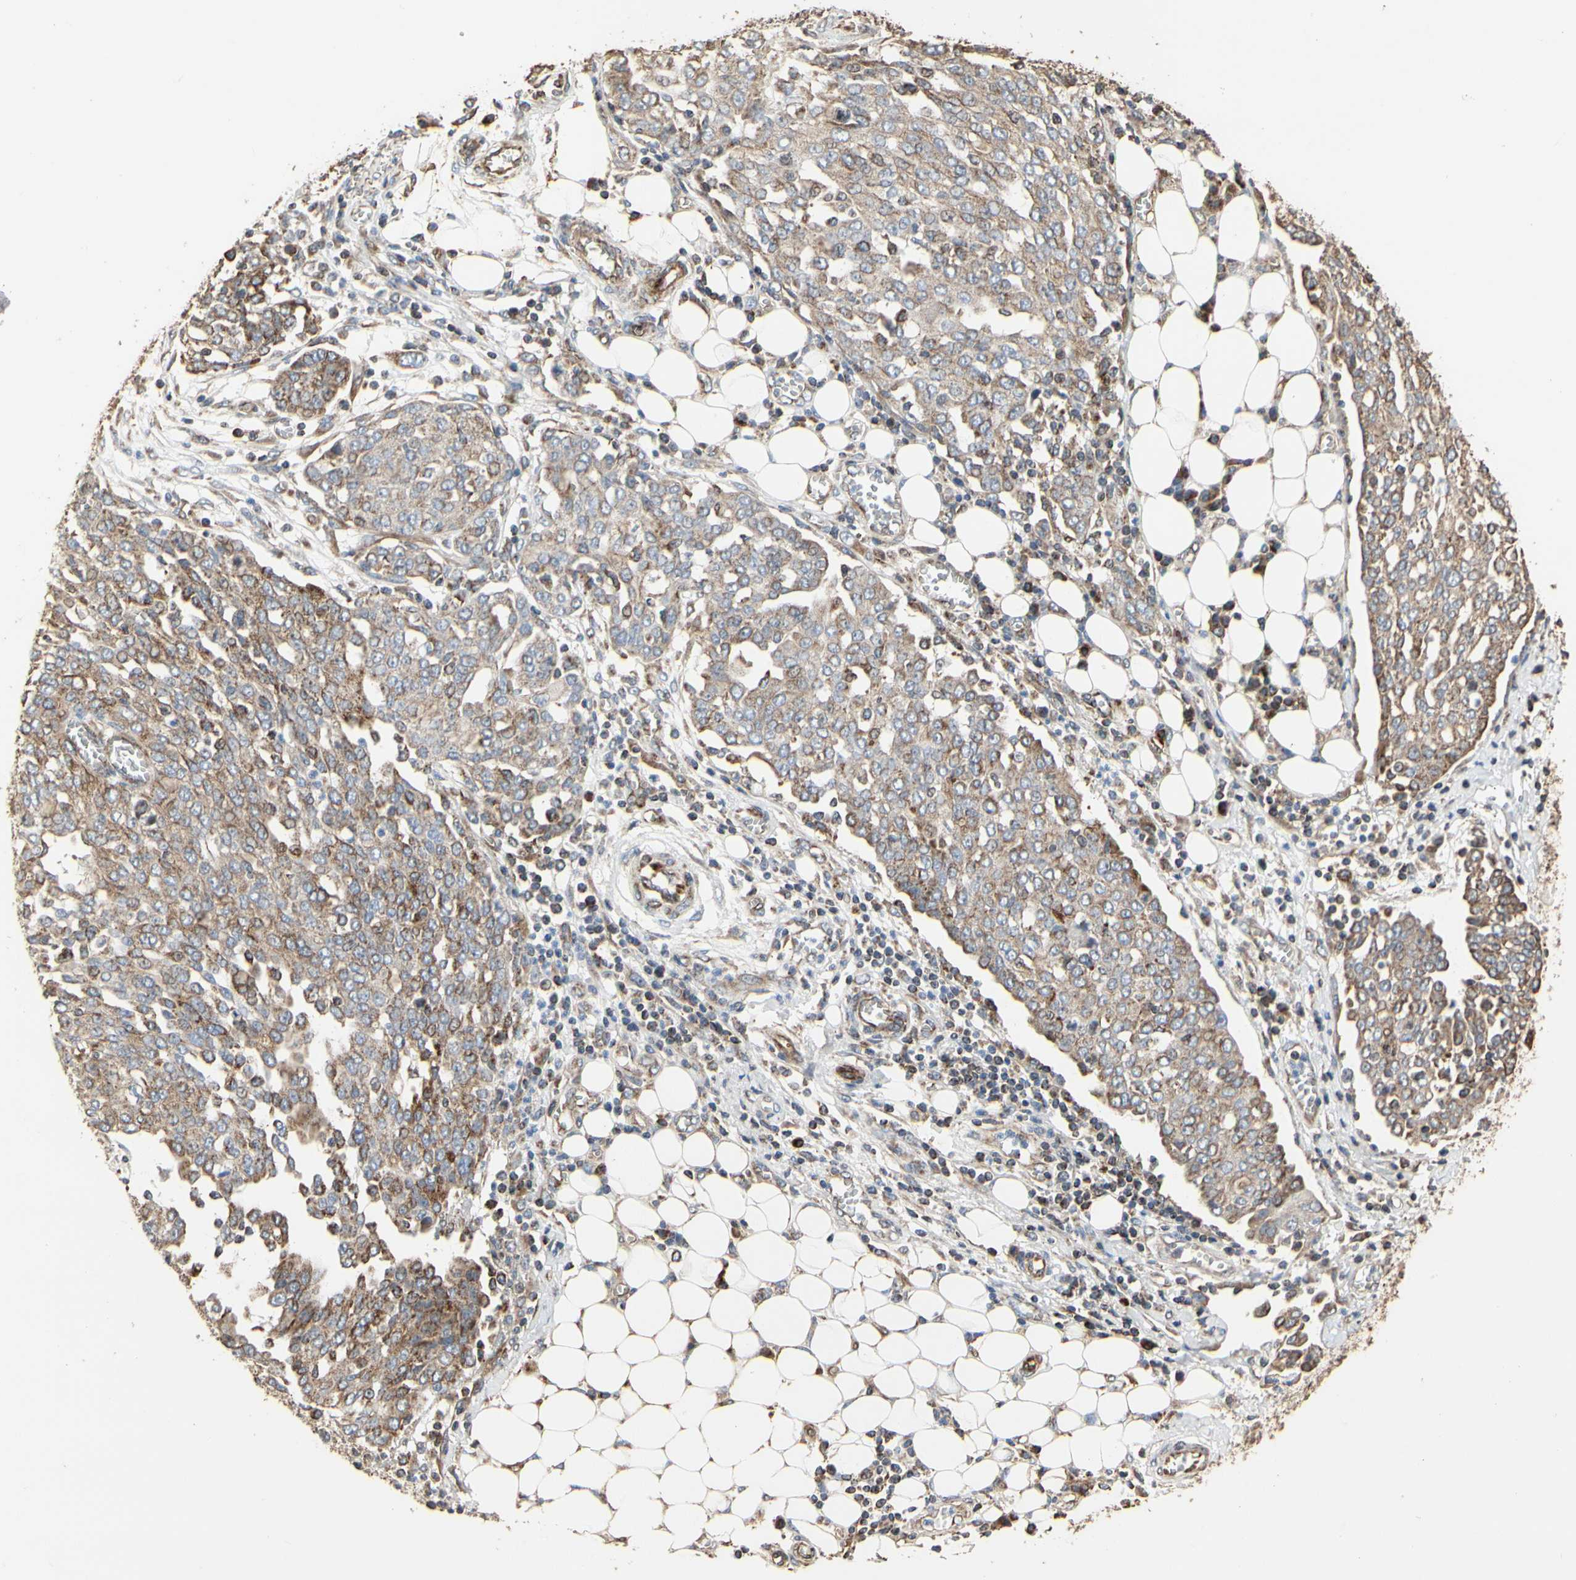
{"staining": {"intensity": "weak", "quantity": "25%-75%", "location": "cytoplasmic/membranous"}, "tissue": "ovarian cancer", "cell_type": "Tumor cells", "image_type": "cancer", "snomed": [{"axis": "morphology", "description": "Cystadenocarcinoma, serous, NOS"}, {"axis": "topography", "description": "Soft tissue"}, {"axis": "topography", "description": "Ovary"}], "caption": "Ovarian cancer stained for a protein reveals weak cytoplasmic/membranous positivity in tumor cells. (DAB = brown stain, brightfield microscopy at high magnification).", "gene": "TUBA1A", "patient": {"sex": "female", "age": 57}}